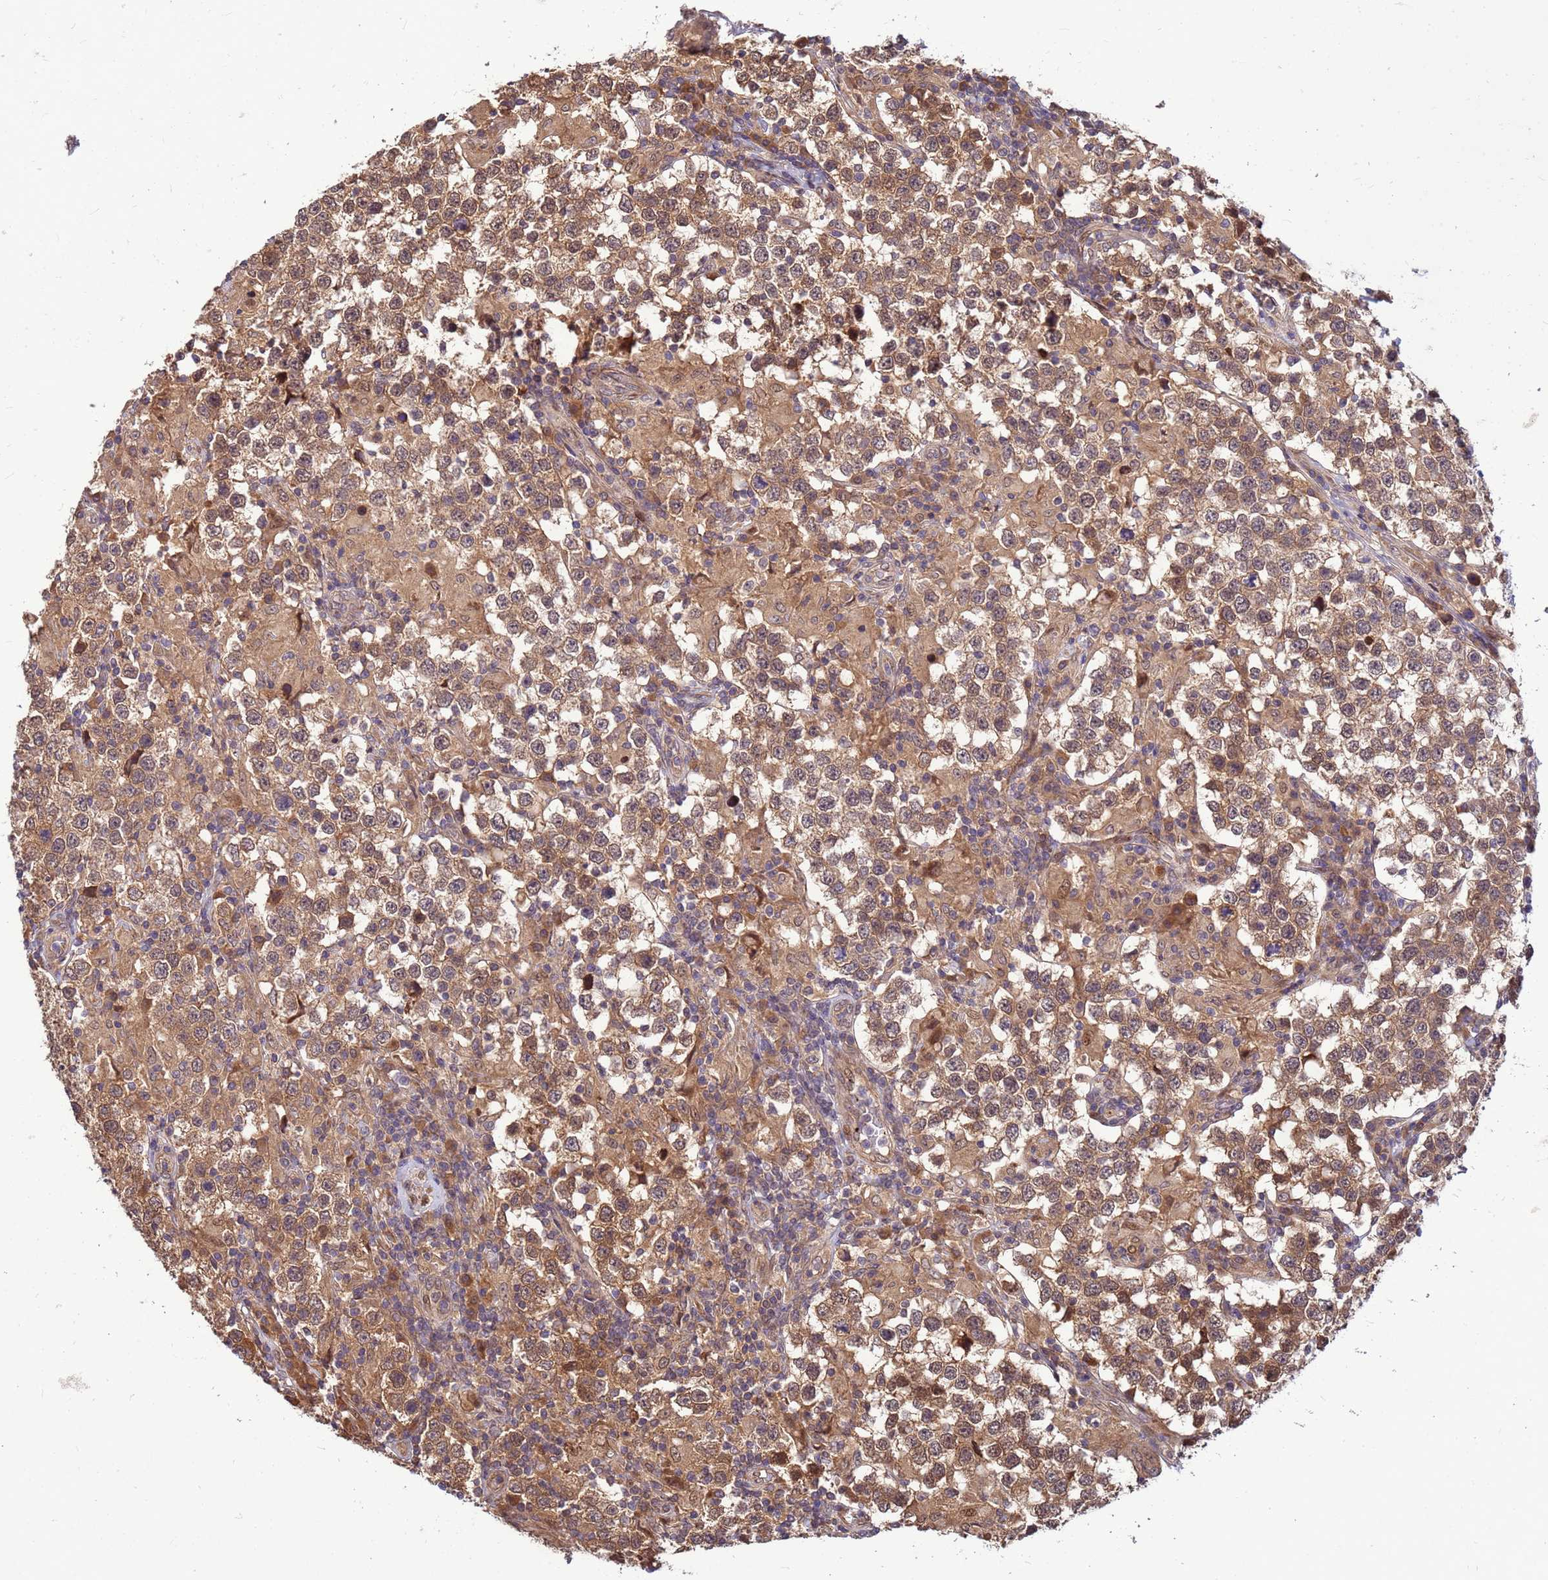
{"staining": {"intensity": "moderate", "quantity": ">75%", "location": "cytoplasmic/membranous"}, "tissue": "testis cancer", "cell_type": "Tumor cells", "image_type": "cancer", "snomed": [{"axis": "morphology", "description": "Seminoma, NOS"}, {"axis": "morphology", "description": "Carcinoma, Embryonal, NOS"}, {"axis": "topography", "description": "Testis"}], "caption": "Immunohistochemistry photomicrograph of testis cancer (embryonal carcinoma) stained for a protein (brown), which reveals medium levels of moderate cytoplasmic/membranous positivity in approximately >75% of tumor cells.", "gene": "DUS4L", "patient": {"sex": "male", "age": 41}}